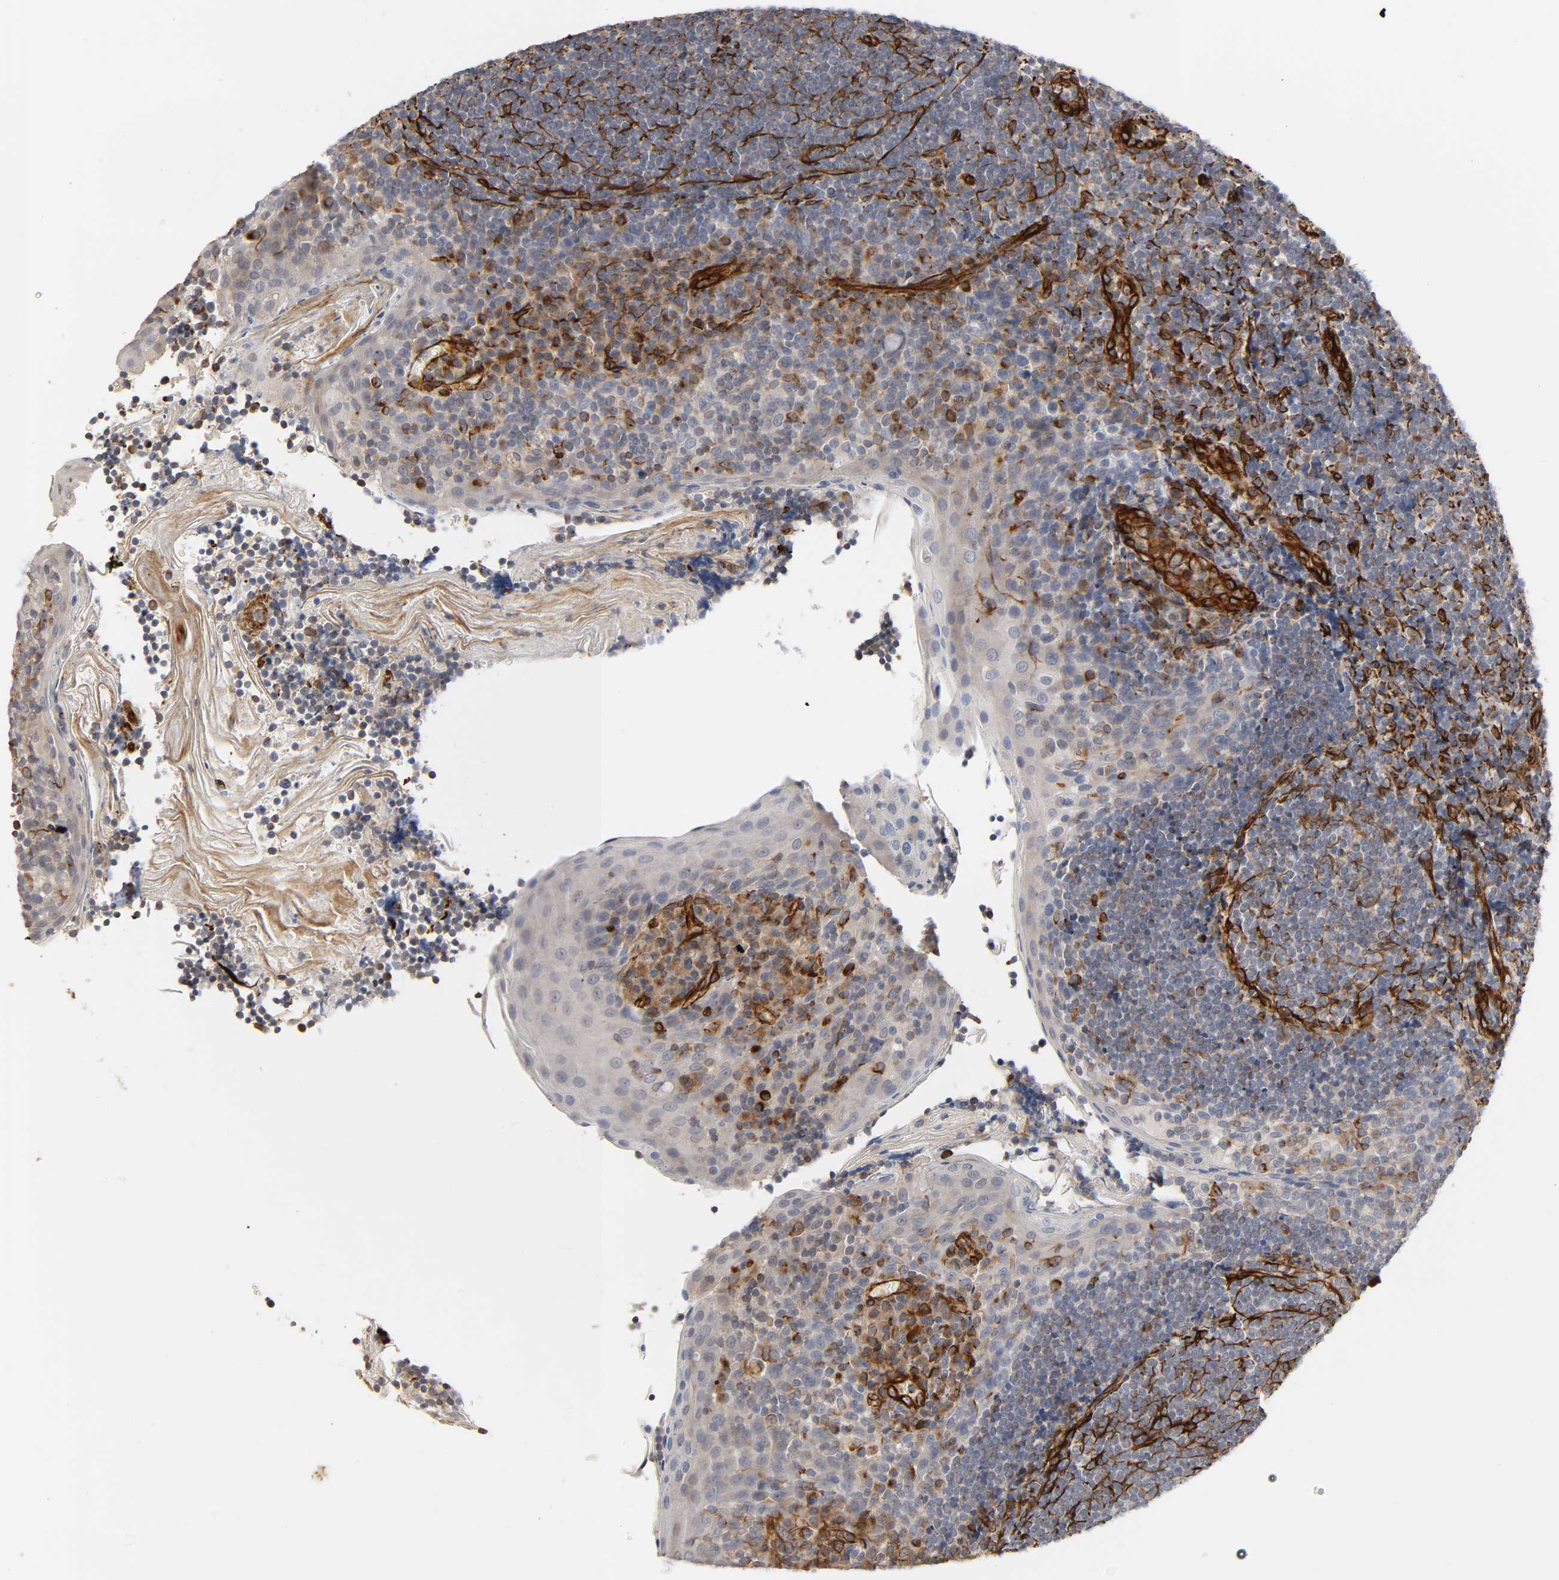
{"staining": {"intensity": "weak", "quantity": "<25%", "location": "cytoplasmic/membranous"}, "tissue": "tonsil", "cell_type": "Germinal center cells", "image_type": "normal", "snomed": [{"axis": "morphology", "description": "Normal tissue, NOS"}, {"axis": "topography", "description": "Tonsil"}], "caption": "This is an immunohistochemistry histopathology image of normal human tonsil. There is no staining in germinal center cells.", "gene": "FAM118A", "patient": {"sex": "male", "age": 31}}